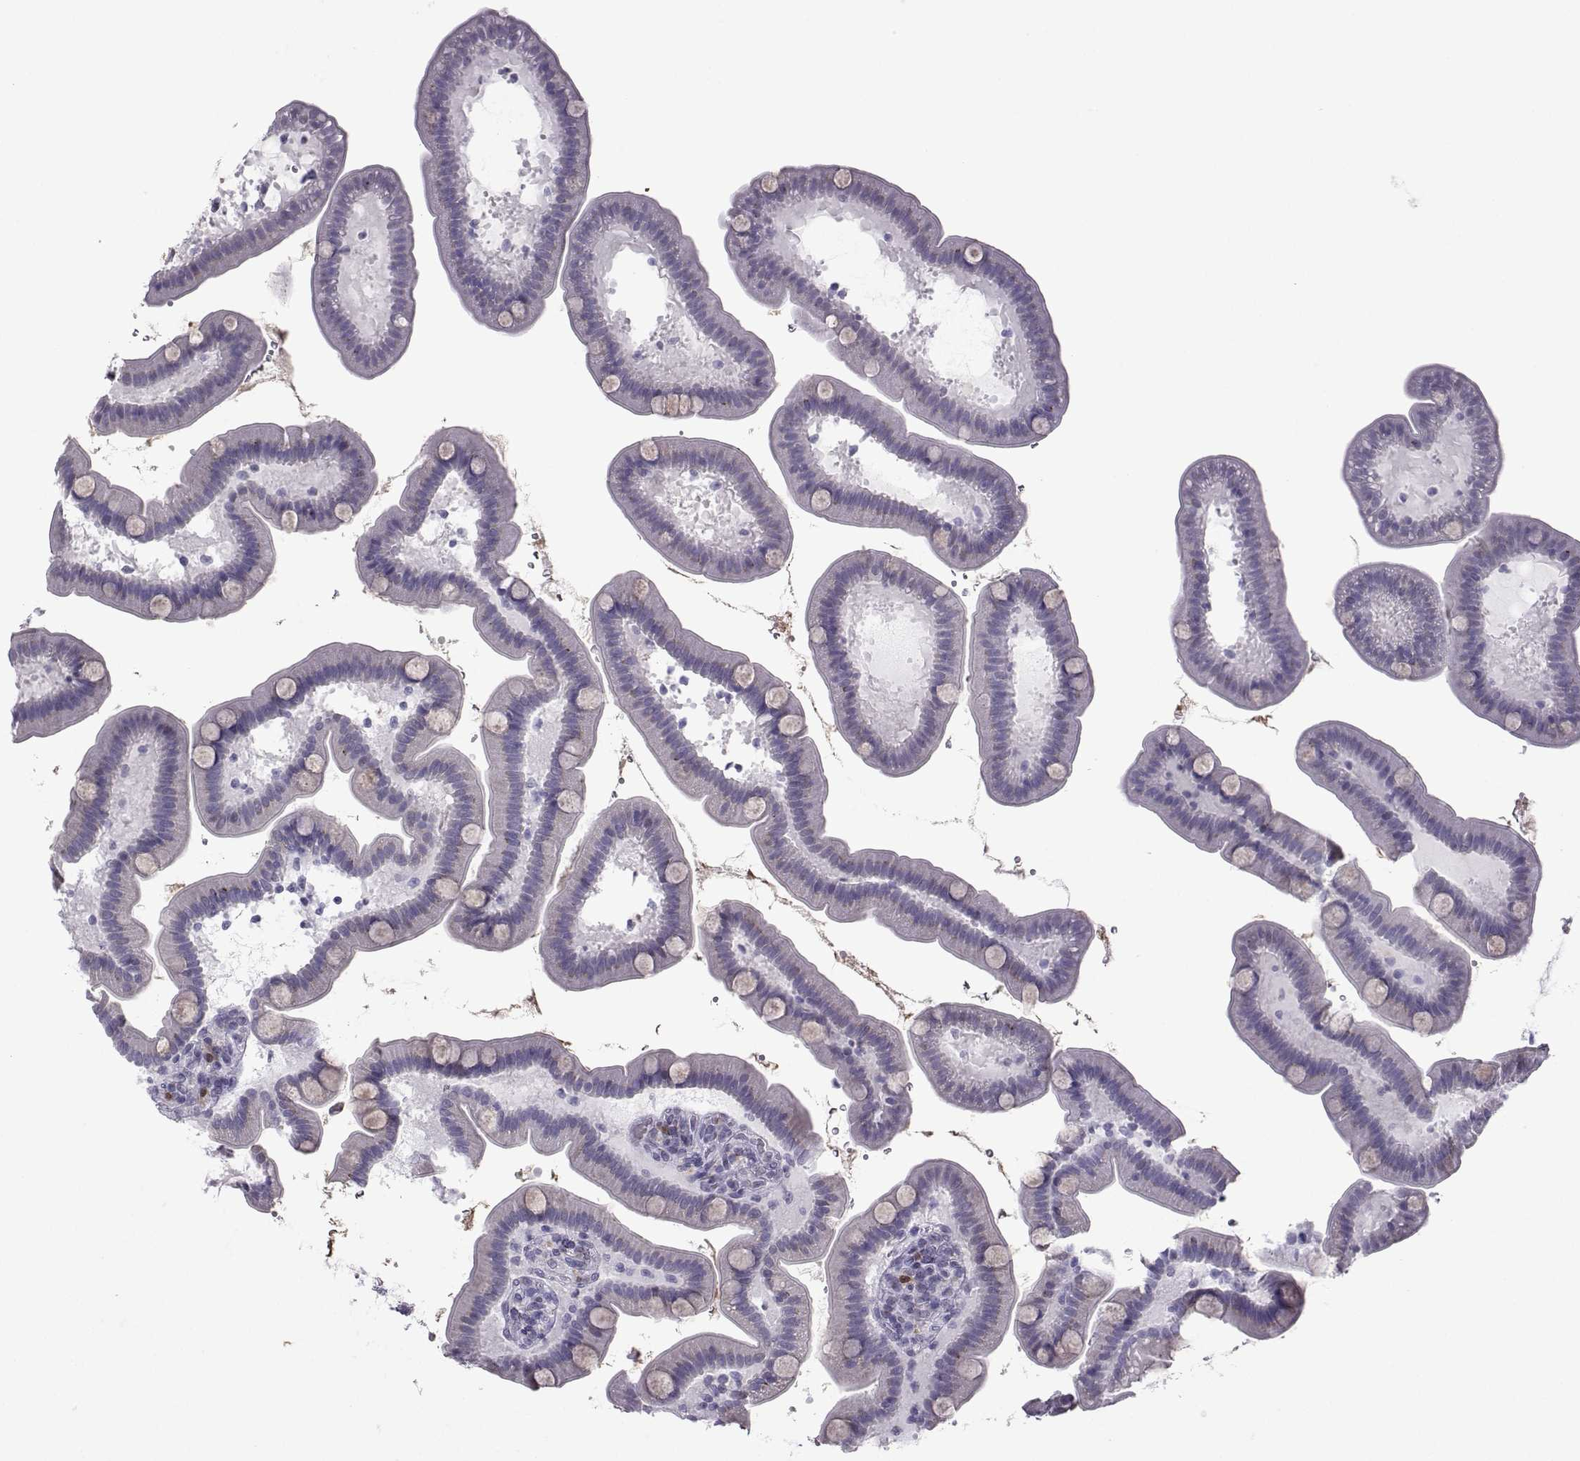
{"staining": {"intensity": "negative", "quantity": "none", "location": "none"}, "tissue": "small intestine", "cell_type": "Glandular cells", "image_type": "normal", "snomed": [{"axis": "morphology", "description": "Normal tissue, NOS"}, {"axis": "topography", "description": "Small intestine"}], "caption": "An immunohistochemistry (IHC) image of unremarkable small intestine is shown. There is no staining in glandular cells of small intestine. (Immunohistochemistry, brightfield microscopy, high magnification).", "gene": "HTR7", "patient": {"sex": "male", "age": 66}}